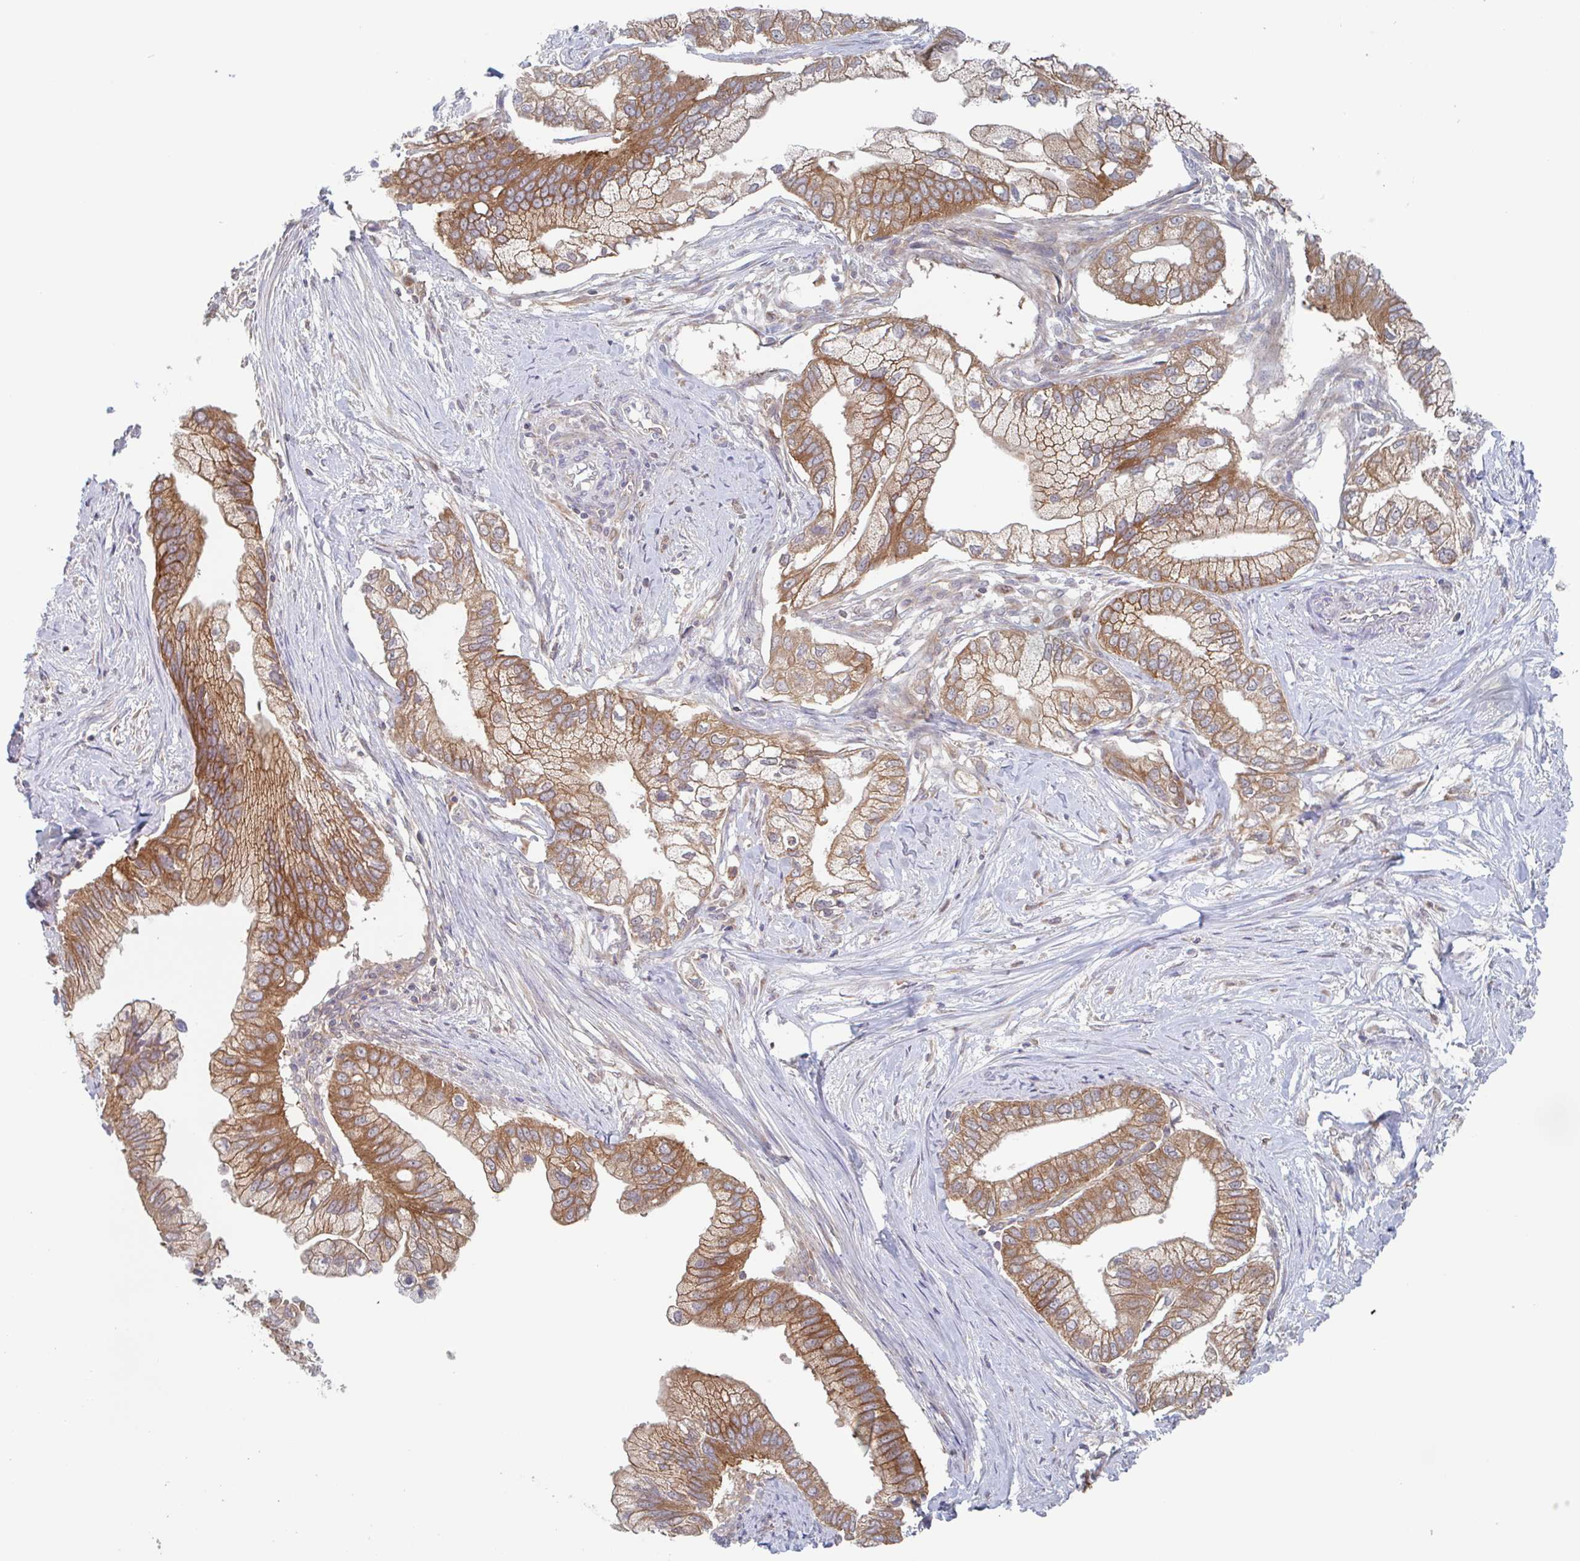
{"staining": {"intensity": "moderate", "quantity": ">75%", "location": "cytoplasmic/membranous"}, "tissue": "pancreatic cancer", "cell_type": "Tumor cells", "image_type": "cancer", "snomed": [{"axis": "morphology", "description": "Adenocarcinoma, NOS"}, {"axis": "topography", "description": "Pancreas"}], "caption": "Immunohistochemistry (DAB (3,3'-diaminobenzidine)) staining of human pancreatic cancer reveals moderate cytoplasmic/membranous protein staining in about >75% of tumor cells.", "gene": "SURF1", "patient": {"sex": "male", "age": 70}}